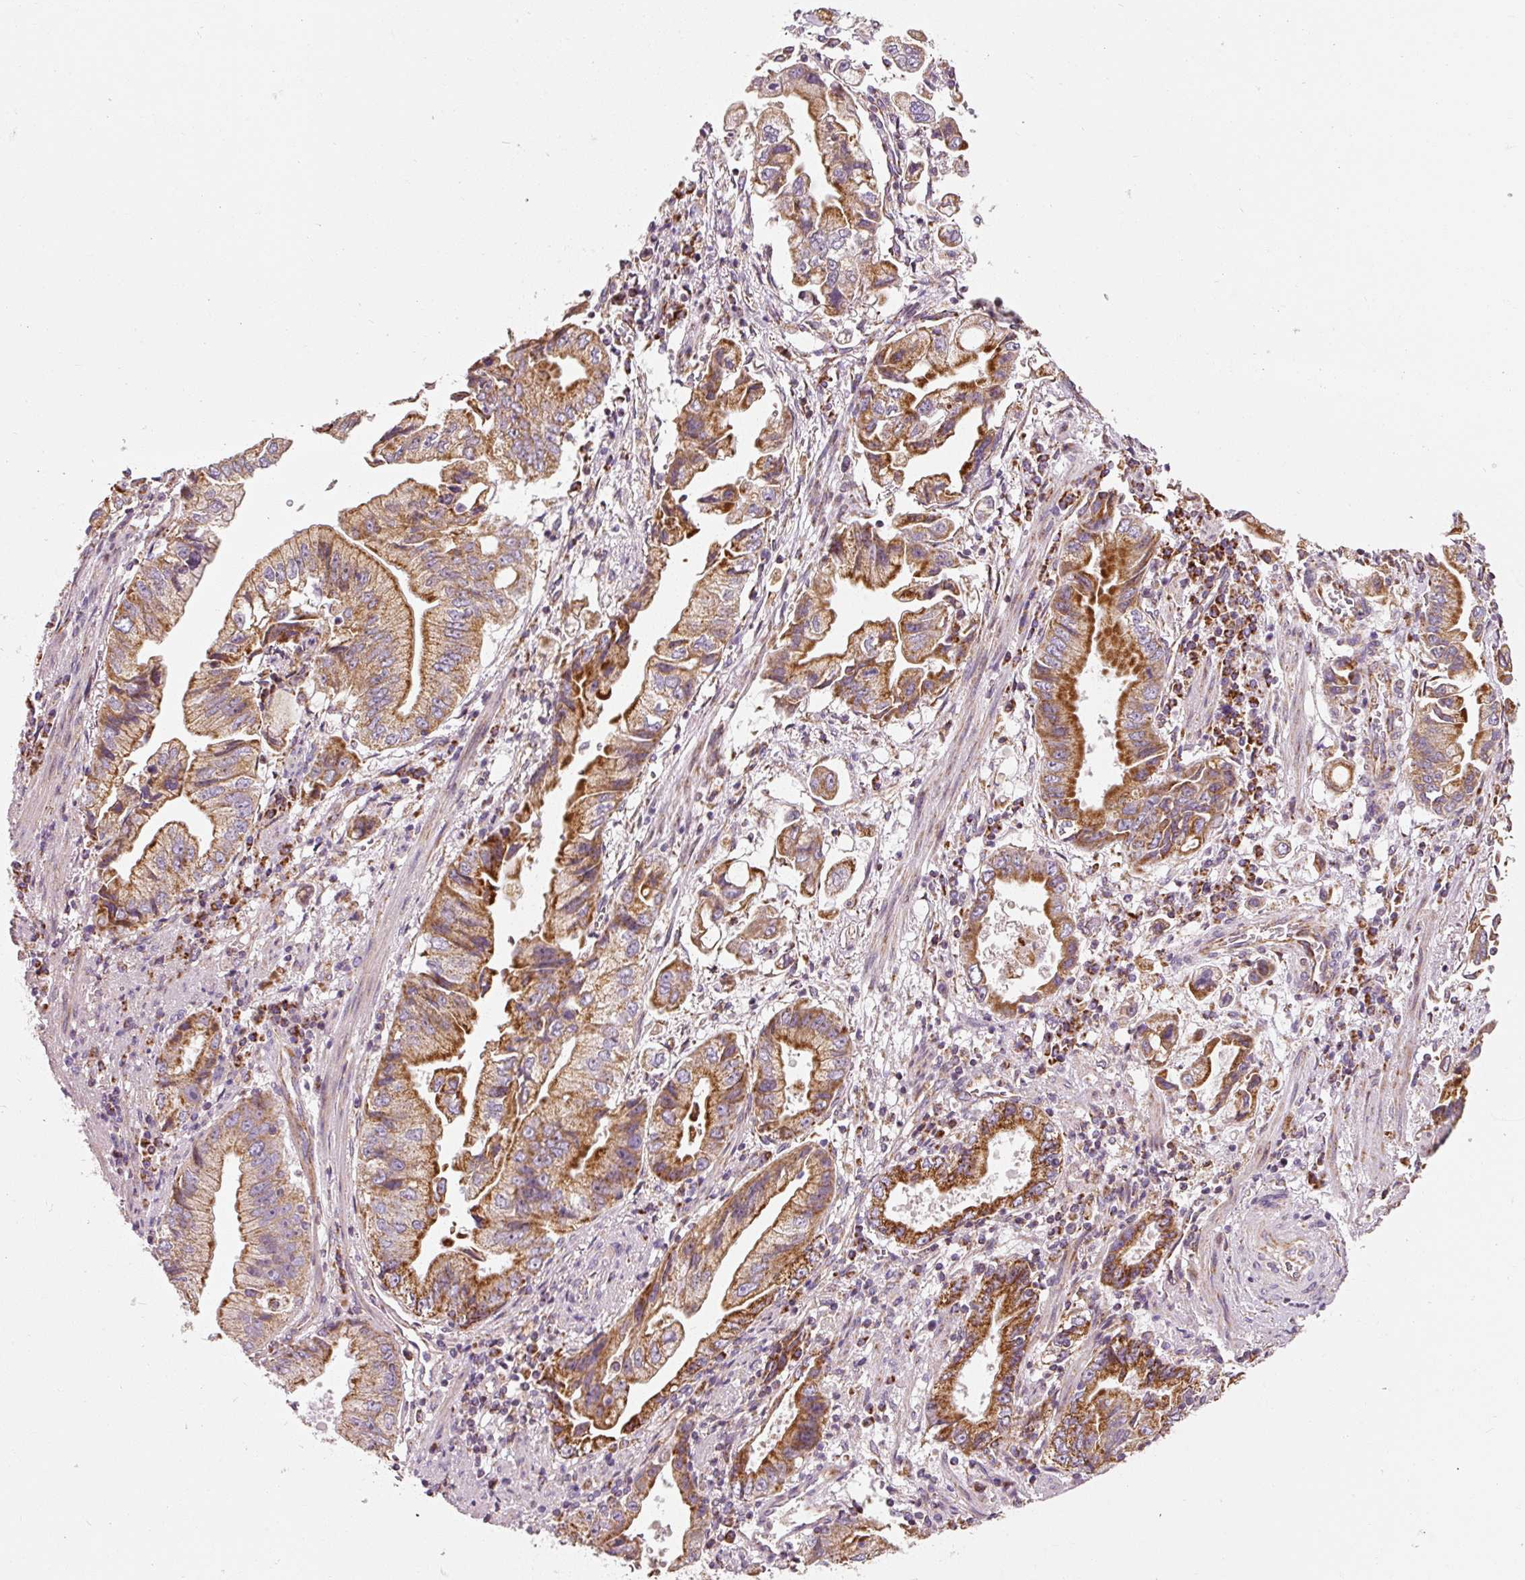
{"staining": {"intensity": "strong", "quantity": ">75%", "location": "cytoplasmic/membranous"}, "tissue": "stomach cancer", "cell_type": "Tumor cells", "image_type": "cancer", "snomed": [{"axis": "morphology", "description": "Adenocarcinoma, NOS"}, {"axis": "topography", "description": "Stomach"}], "caption": "Immunohistochemistry micrograph of adenocarcinoma (stomach) stained for a protein (brown), which shows high levels of strong cytoplasmic/membranous expression in approximately >75% of tumor cells.", "gene": "NDUFB4", "patient": {"sex": "male", "age": 62}}